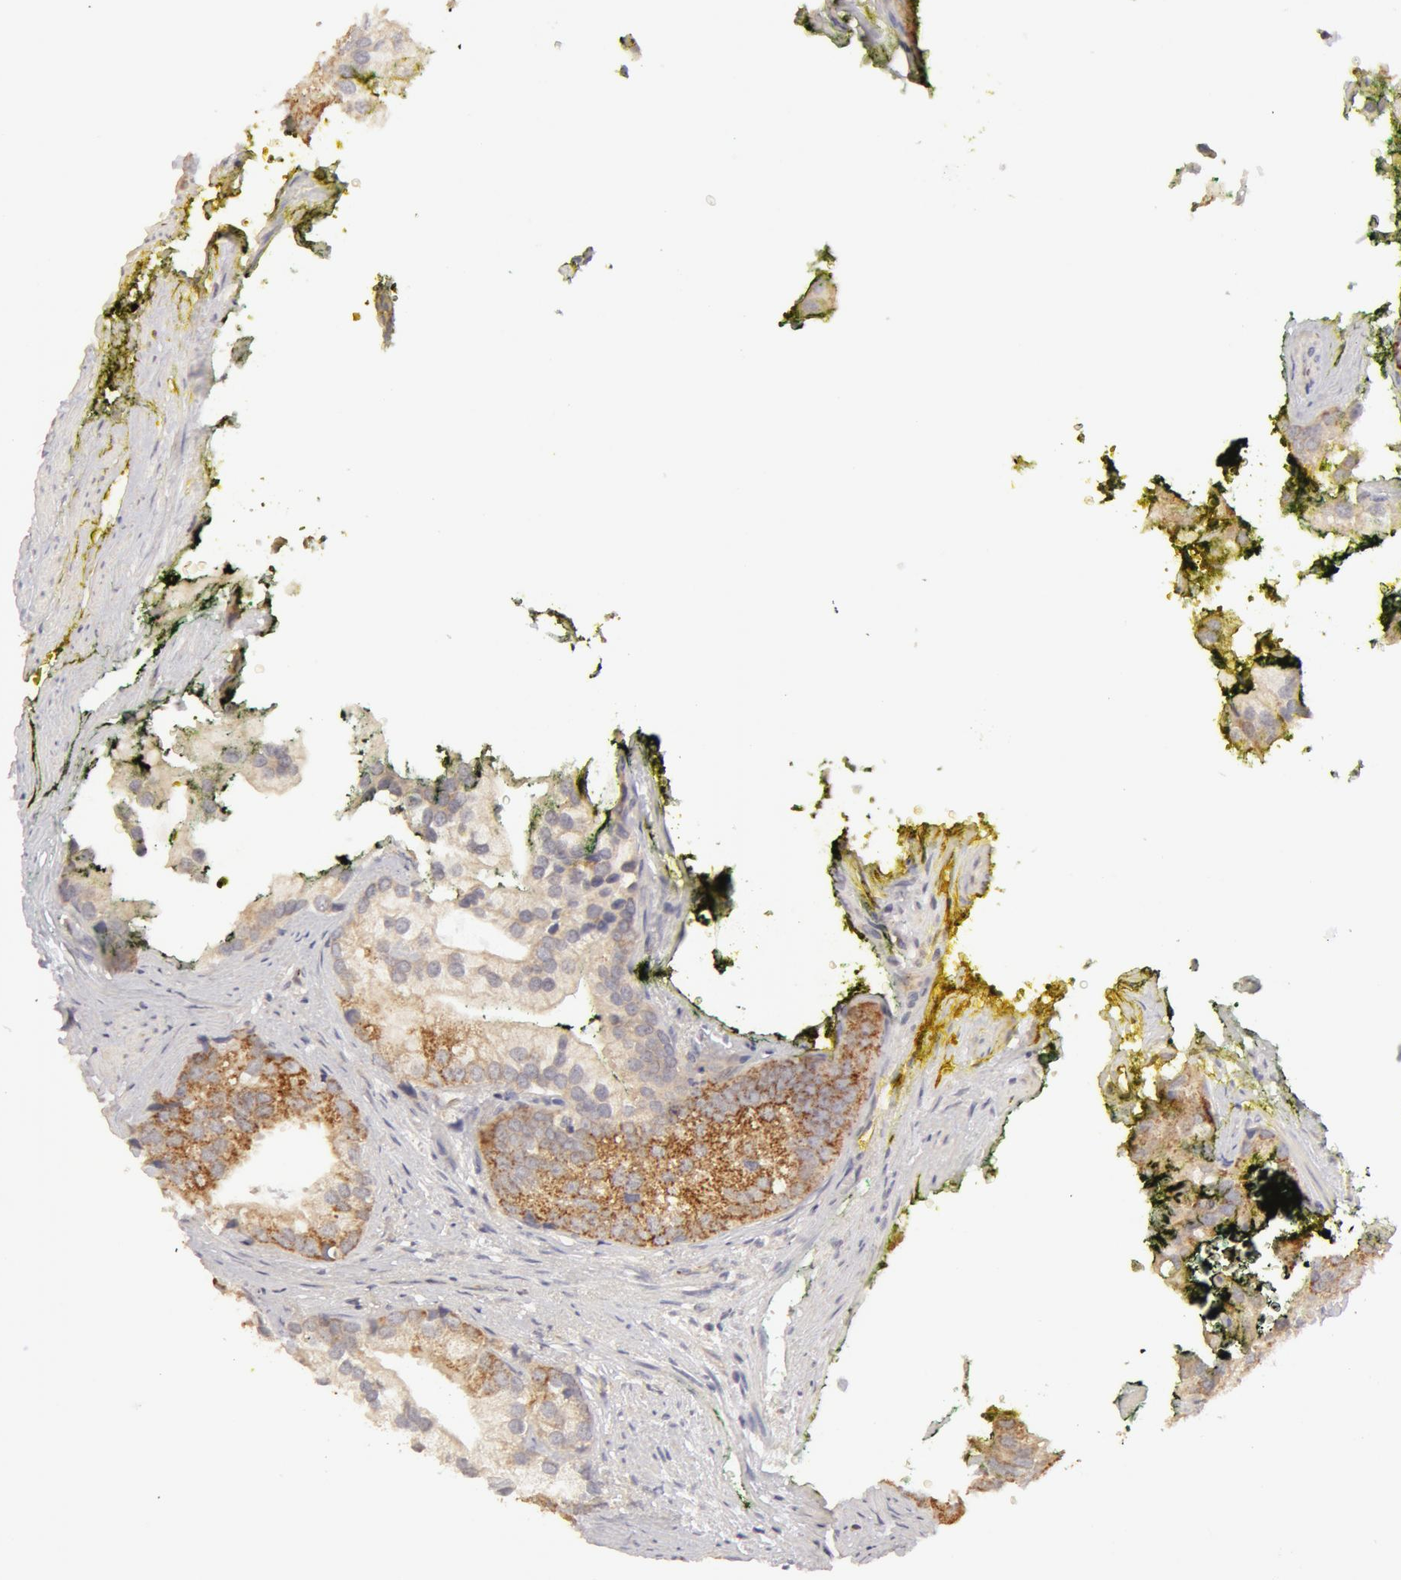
{"staining": {"intensity": "moderate", "quantity": "25%-75%", "location": "cytoplasmic/membranous"}, "tissue": "prostate cancer", "cell_type": "Tumor cells", "image_type": "cancer", "snomed": [{"axis": "morphology", "description": "Adenocarcinoma, Low grade"}, {"axis": "topography", "description": "Prostate"}], "caption": "Protein analysis of low-grade adenocarcinoma (prostate) tissue reveals moderate cytoplasmic/membranous staining in about 25%-75% of tumor cells.", "gene": "ADPRH", "patient": {"sex": "male", "age": 71}}